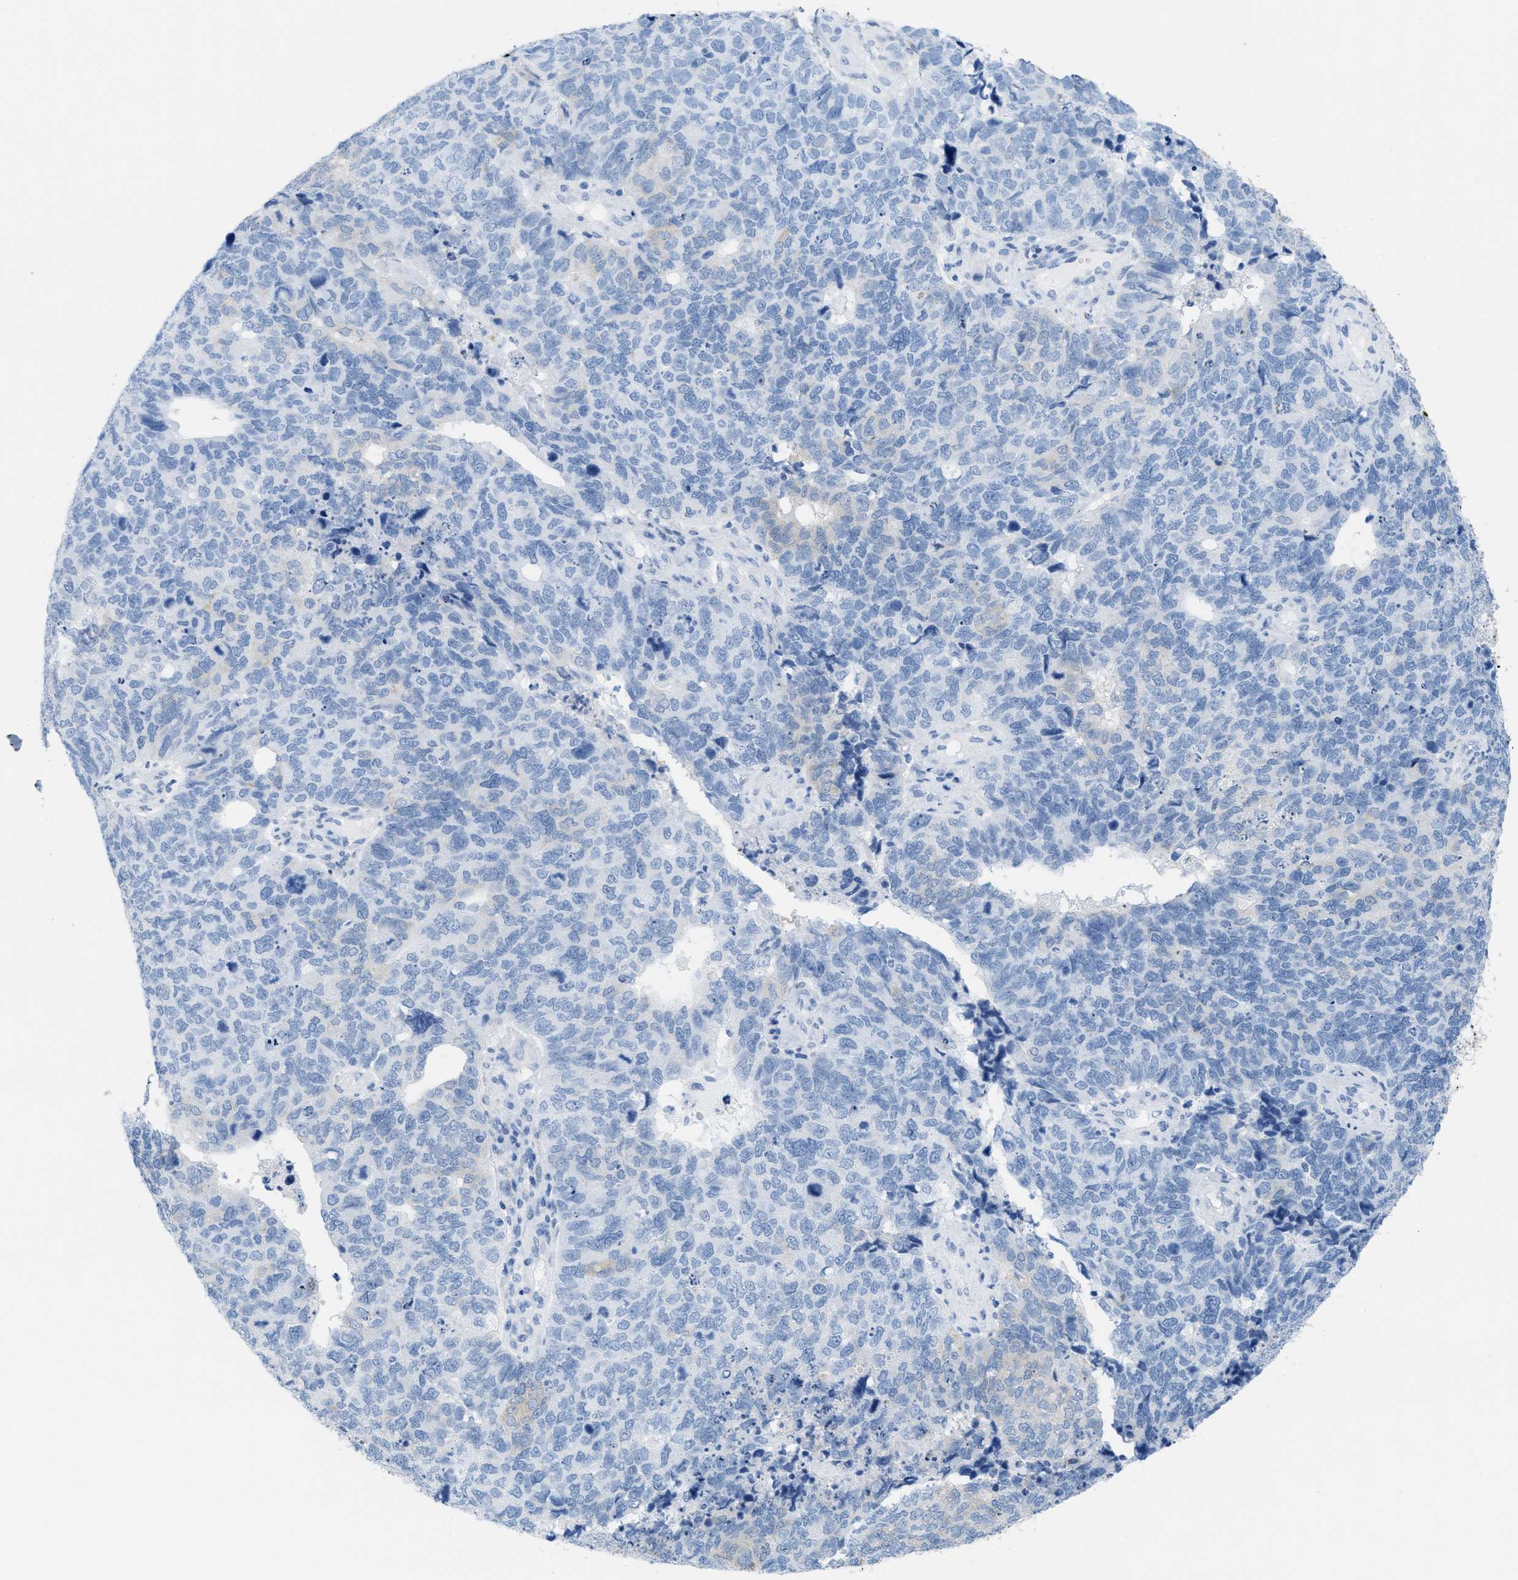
{"staining": {"intensity": "negative", "quantity": "none", "location": "none"}, "tissue": "cervical cancer", "cell_type": "Tumor cells", "image_type": "cancer", "snomed": [{"axis": "morphology", "description": "Squamous cell carcinoma, NOS"}, {"axis": "topography", "description": "Cervix"}], "caption": "This is a histopathology image of IHC staining of squamous cell carcinoma (cervical), which shows no staining in tumor cells.", "gene": "ASGR1", "patient": {"sex": "female", "age": 63}}